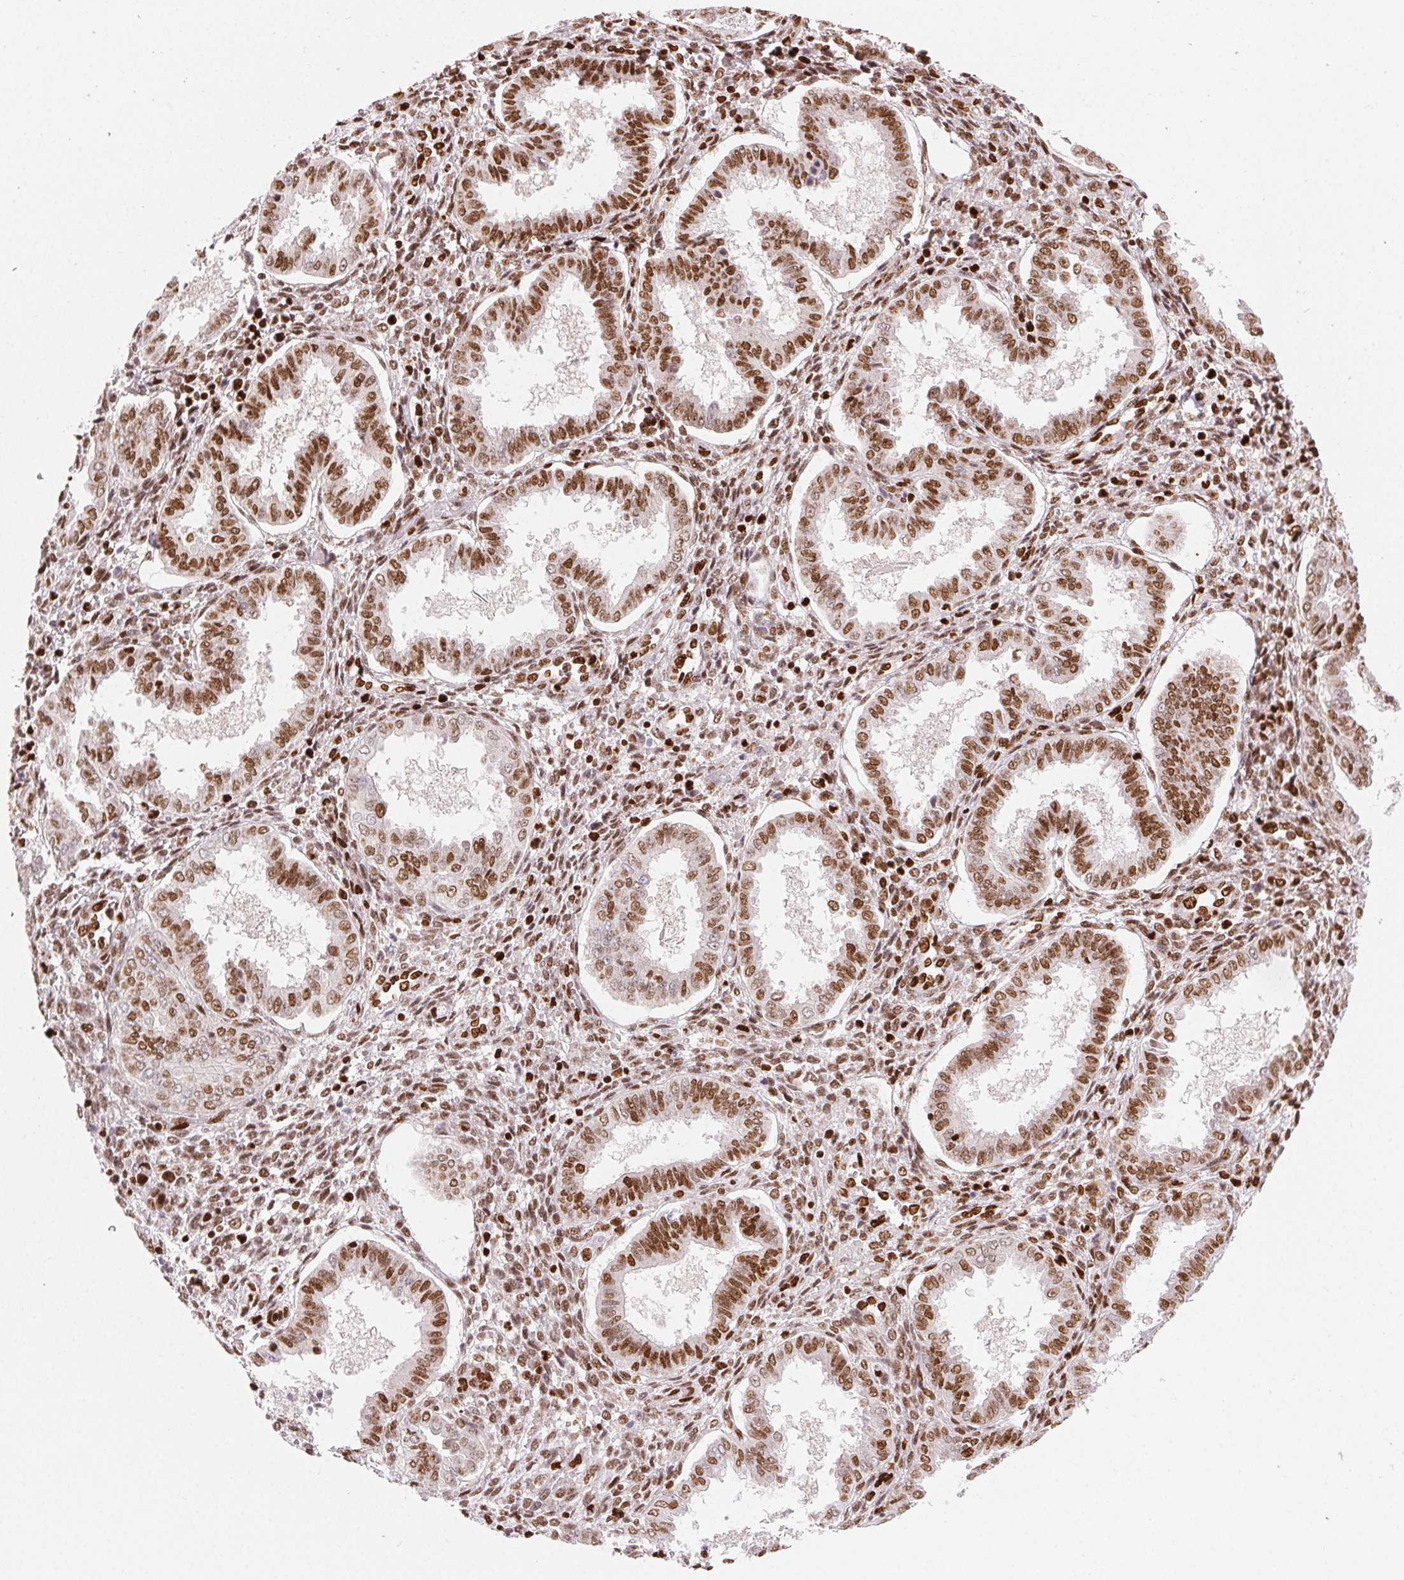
{"staining": {"intensity": "strong", "quantity": "25%-75%", "location": "nuclear"}, "tissue": "endometrium", "cell_type": "Cells in endometrial stroma", "image_type": "normal", "snomed": [{"axis": "morphology", "description": "Normal tissue, NOS"}, {"axis": "topography", "description": "Endometrium"}], "caption": "About 25%-75% of cells in endometrial stroma in normal human endometrium show strong nuclear protein positivity as visualized by brown immunohistochemical staining.", "gene": "ZNF80", "patient": {"sex": "female", "age": 24}}